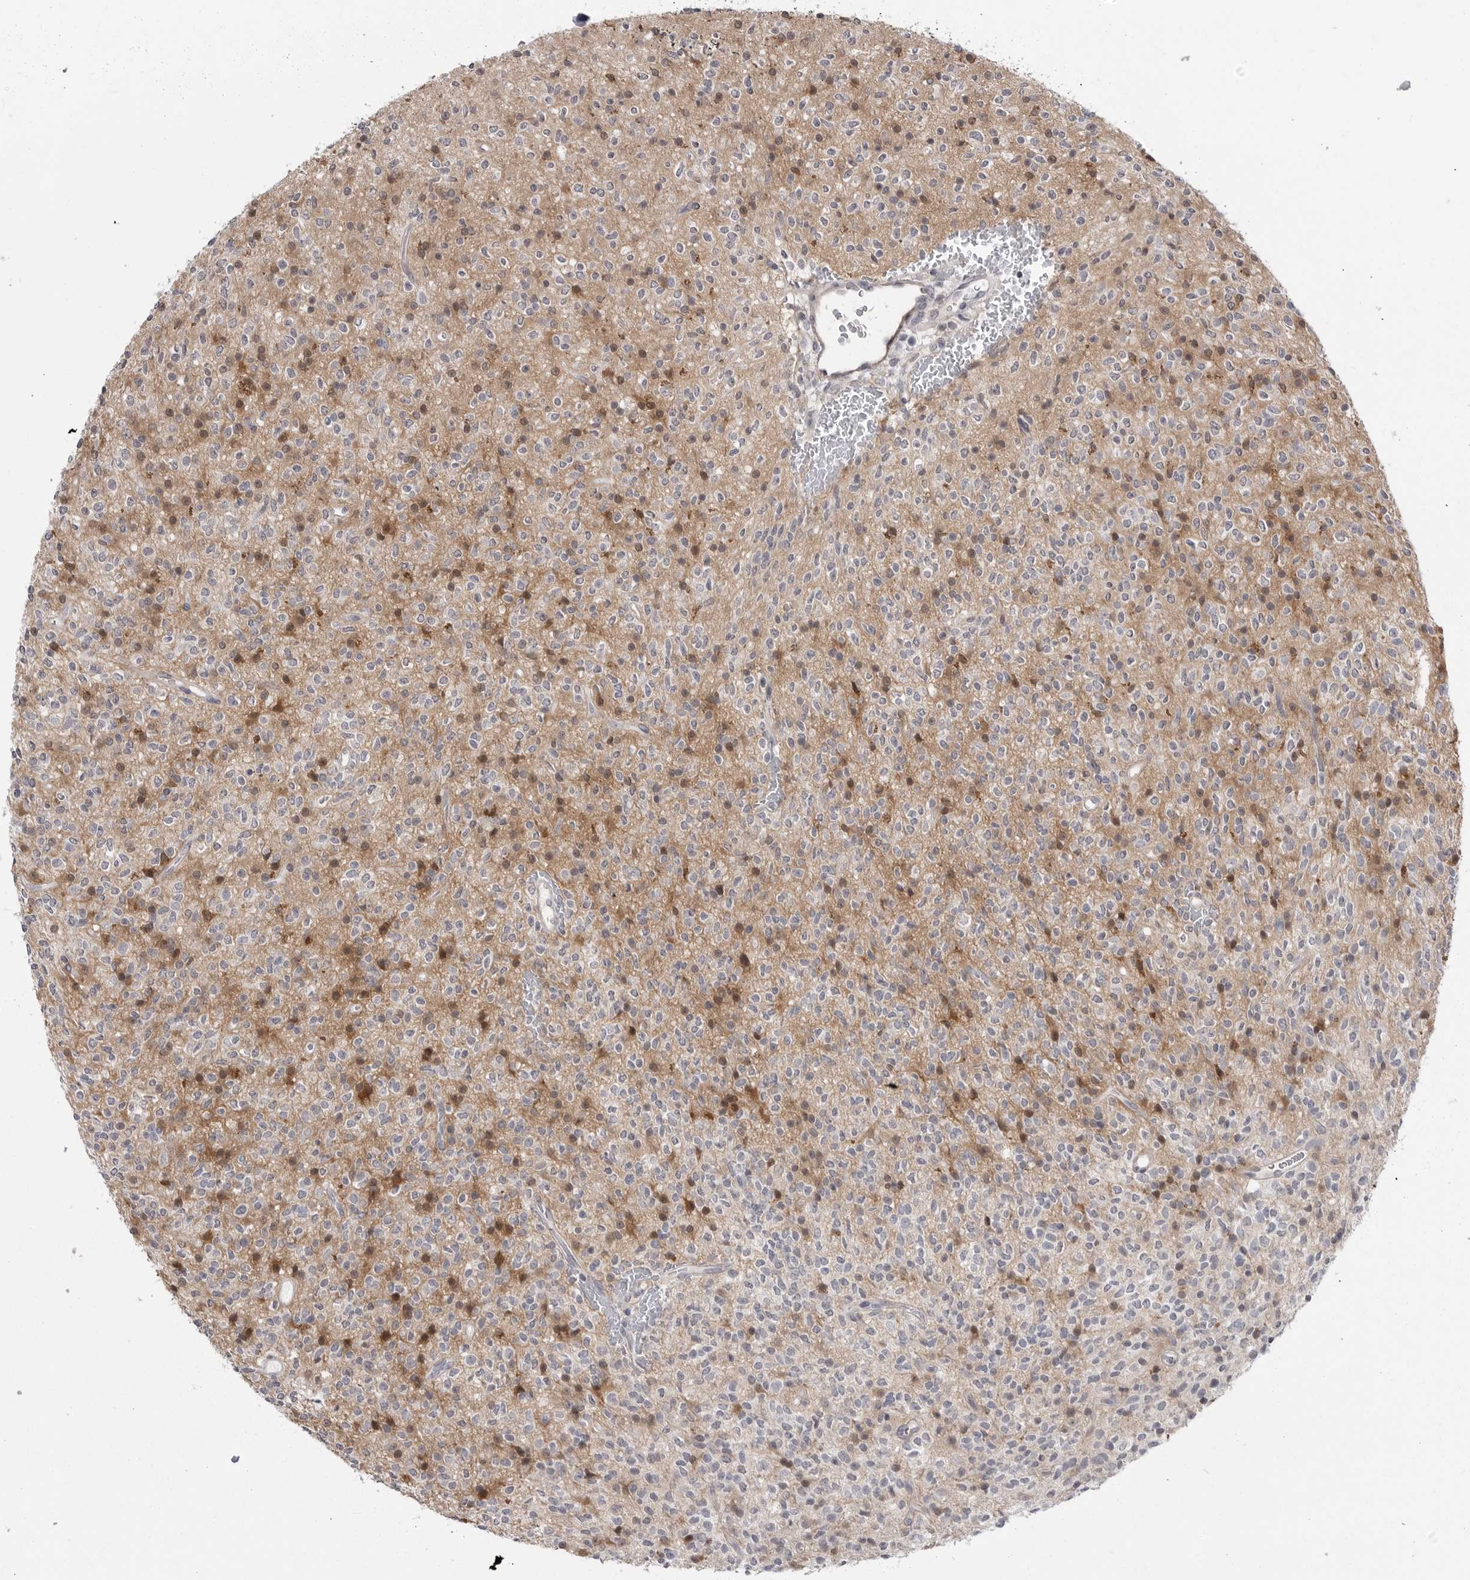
{"staining": {"intensity": "moderate", "quantity": "<25%", "location": "cytoplasmic/membranous,nuclear"}, "tissue": "glioma", "cell_type": "Tumor cells", "image_type": "cancer", "snomed": [{"axis": "morphology", "description": "Glioma, malignant, High grade"}, {"axis": "topography", "description": "Brain"}], "caption": "Protein analysis of glioma tissue reveals moderate cytoplasmic/membranous and nuclear positivity in about <25% of tumor cells.", "gene": "PNPO", "patient": {"sex": "male", "age": 34}}